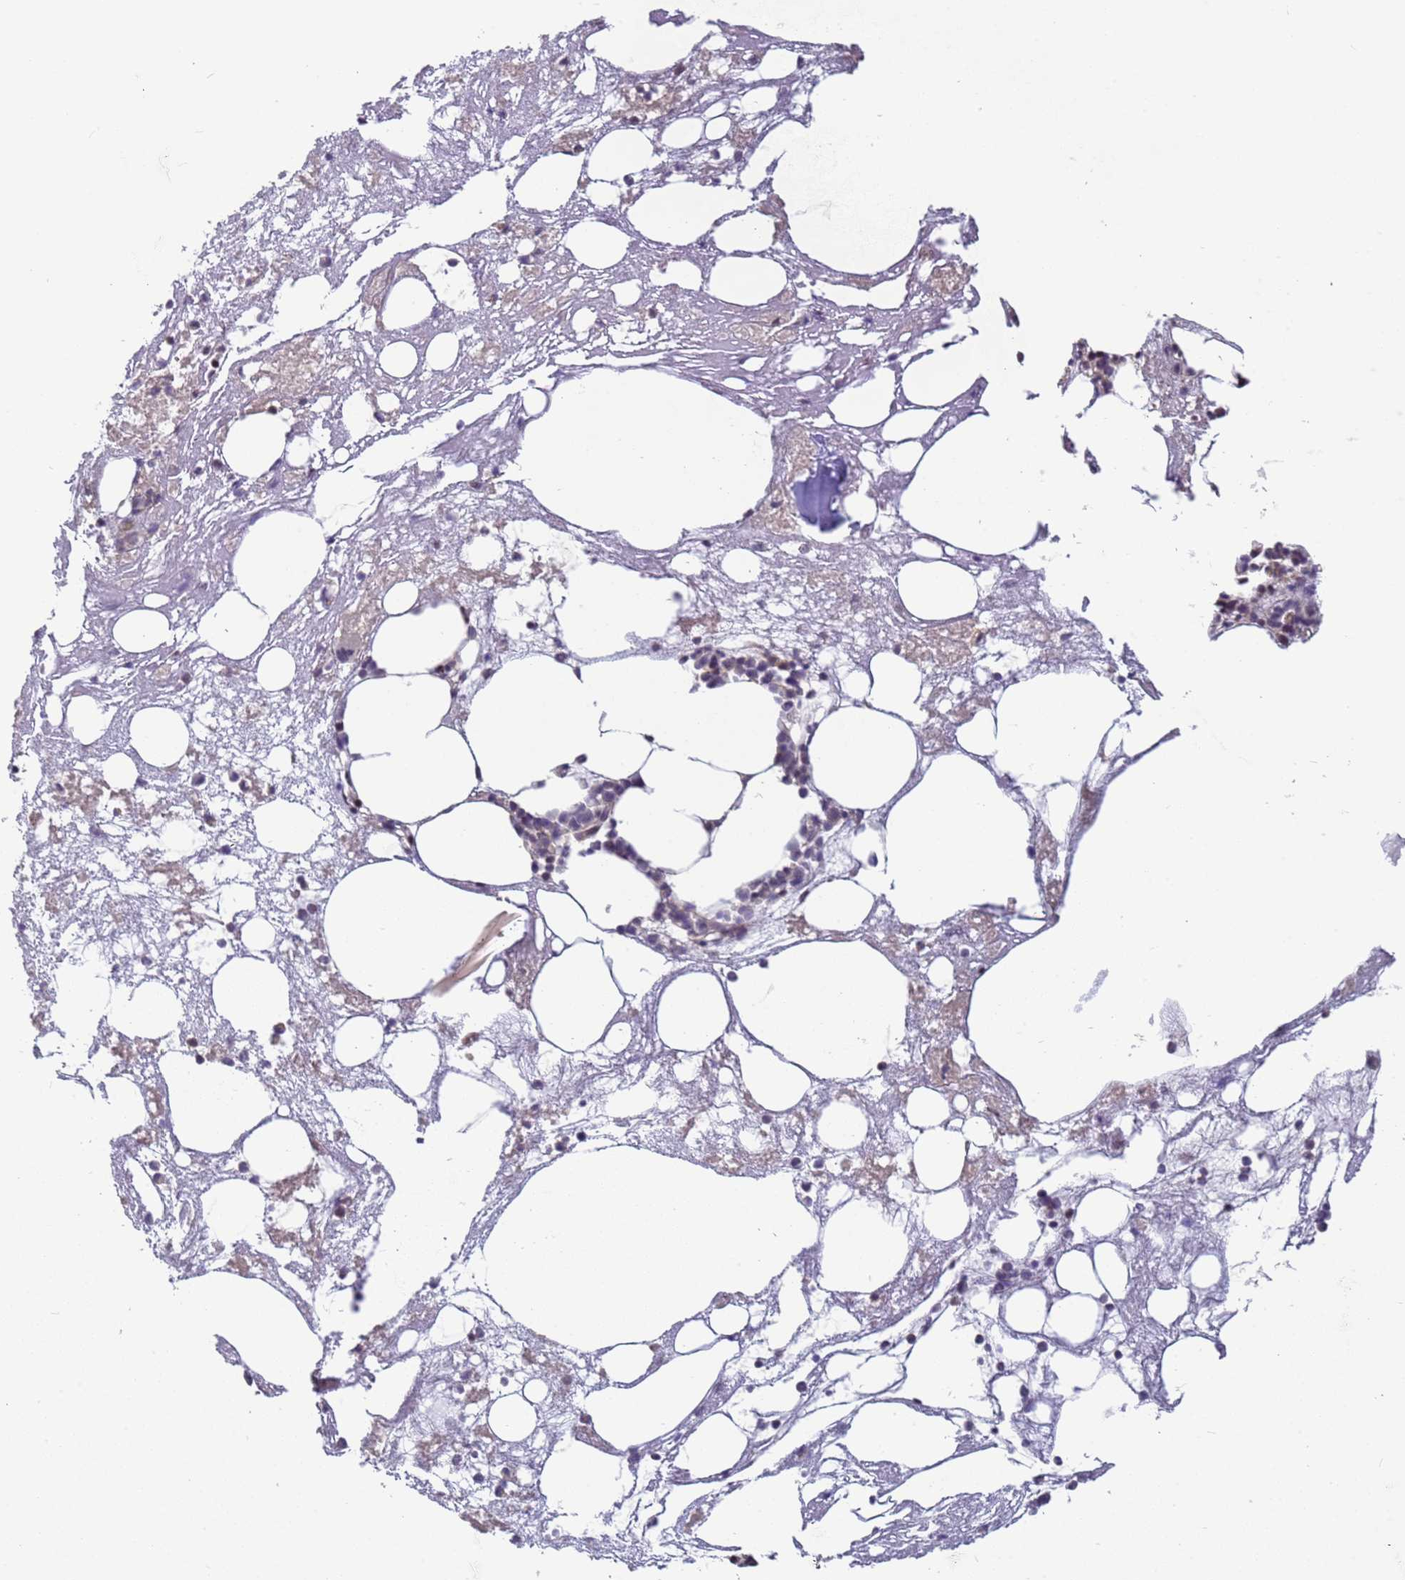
{"staining": {"intensity": "moderate", "quantity": "<25%", "location": "nuclear"}, "tissue": "bone marrow", "cell_type": "Hematopoietic cells", "image_type": "normal", "snomed": [{"axis": "morphology", "description": "Normal tissue, NOS"}, {"axis": "topography", "description": "Bone marrow"}], "caption": "A histopathology image of human bone marrow stained for a protein reveals moderate nuclear brown staining in hematopoietic cells.", "gene": "VWA3A", "patient": {"sex": "male", "age": 80}}